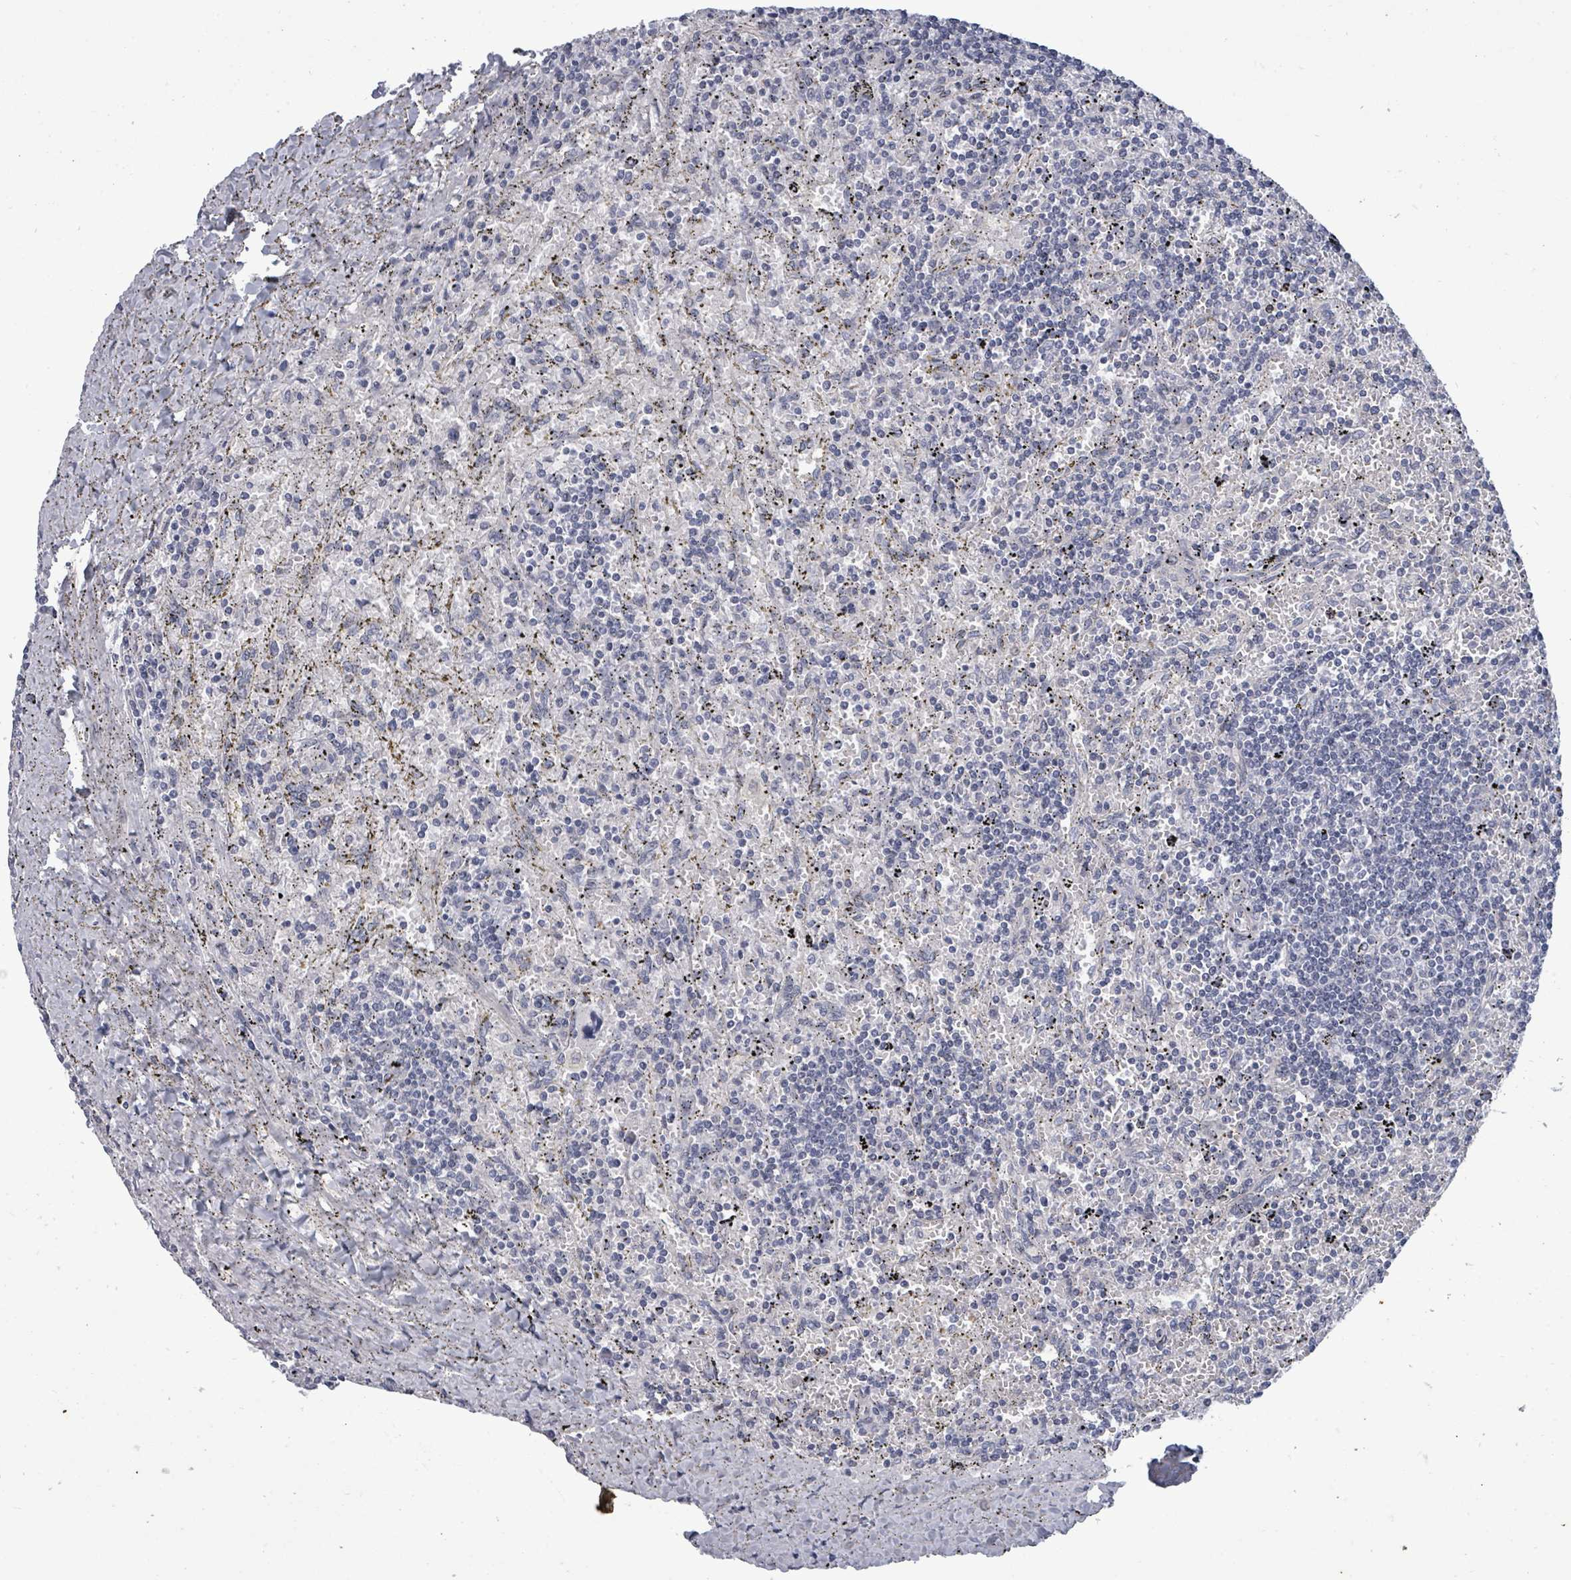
{"staining": {"intensity": "negative", "quantity": "none", "location": "none"}, "tissue": "lymphoma", "cell_type": "Tumor cells", "image_type": "cancer", "snomed": [{"axis": "morphology", "description": "Malignant lymphoma, non-Hodgkin's type, Low grade"}, {"axis": "topography", "description": "Spleen"}], "caption": "This photomicrograph is of lymphoma stained with immunohistochemistry (IHC) to label a protein in brown with the nuclei are counter-stained blue. There is no positivity in tumor cells.", "gene": "ASB12", "patient": {"sex": "male", "age": 76}}